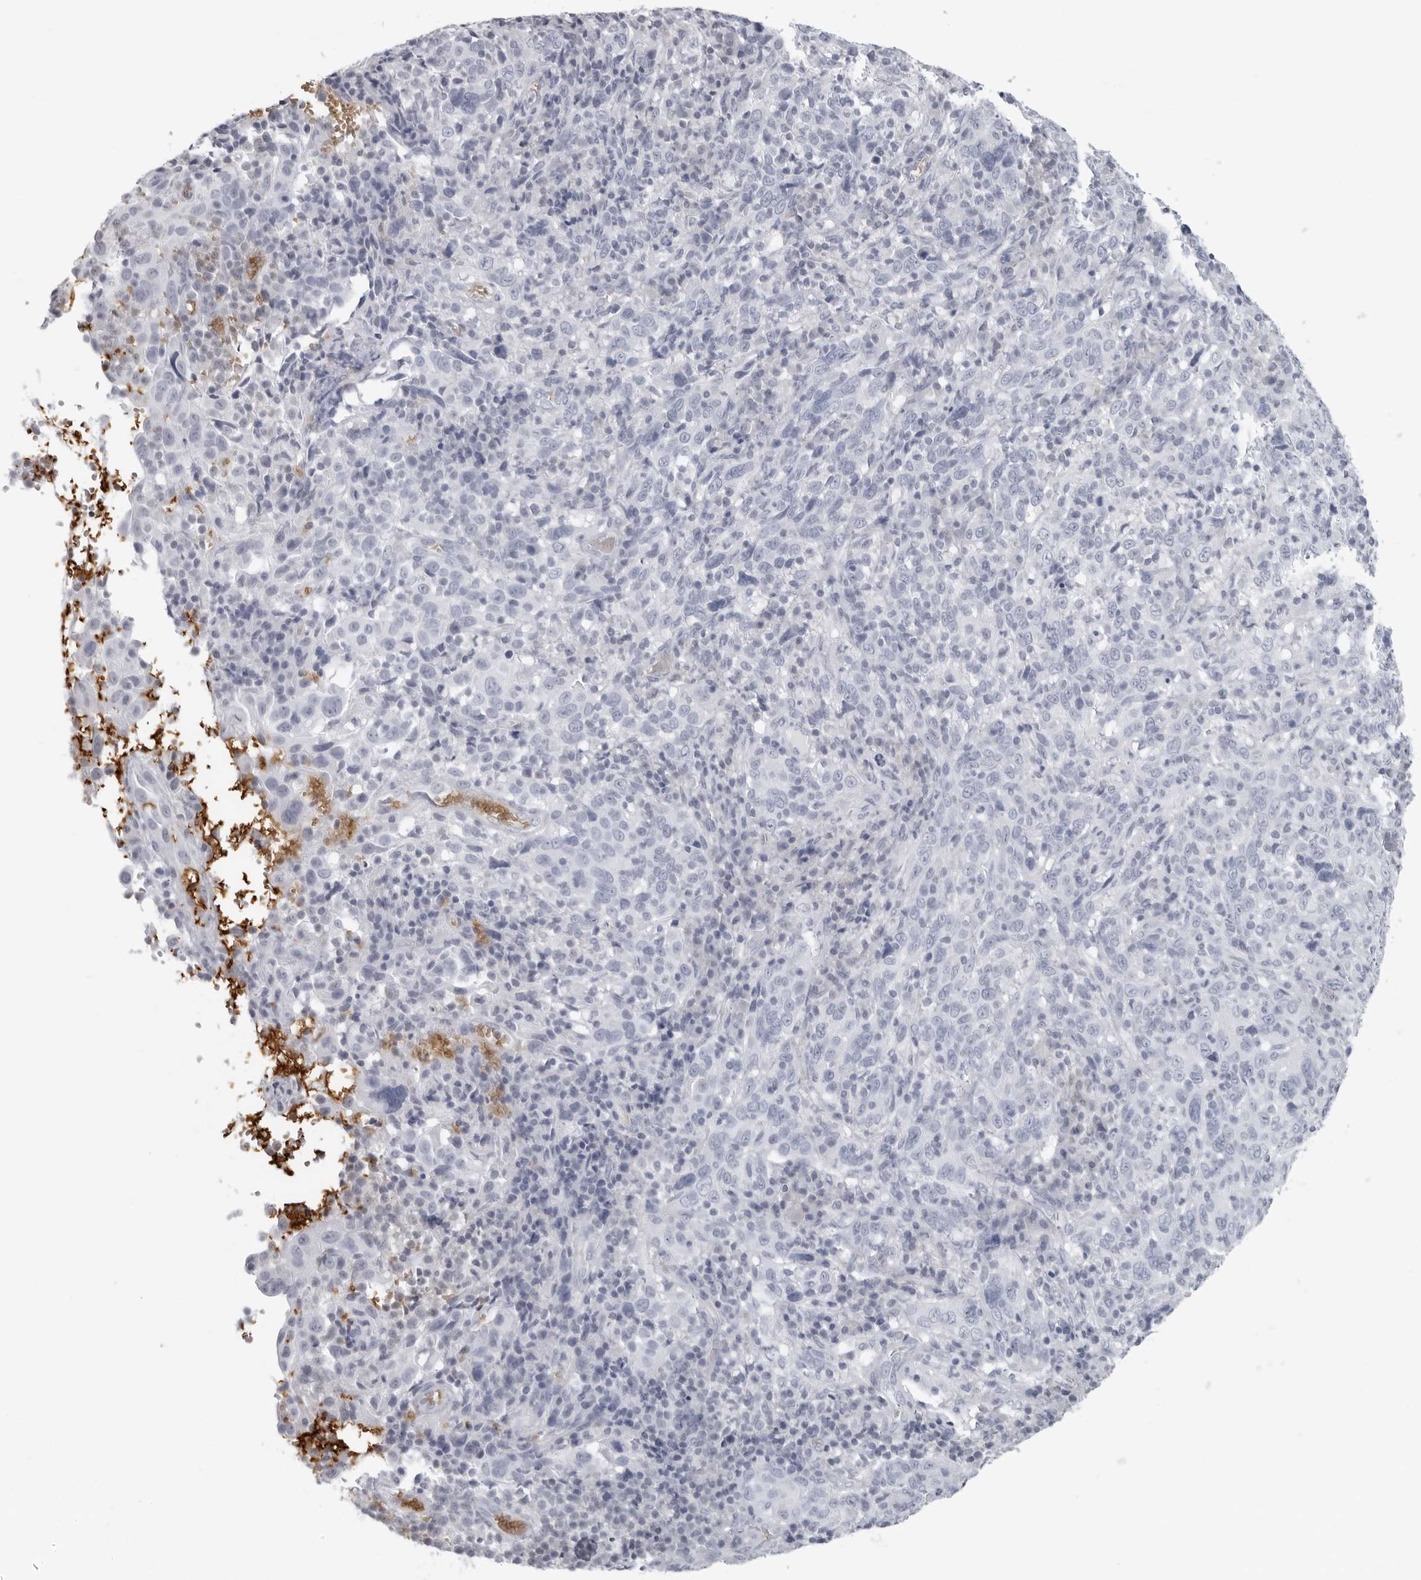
{"staining": {"intensity": "negative", "quantity": "none", "location": "none"}, "tissue": "cervical cancer", "cell_type": "Tumor cells", "image_type": "cancer", "snomed": [{"axis": "morphology", "description": "Squamous cell carcinoma, NOS"}, {"axis": "topography", "description": "Cervix"}], "caption": "This is an IHC micrograph of cervical cancer. There is no staining in tumor cells.", "gene": "EPB41", "patient": {"sex": "female", "age": 46}}